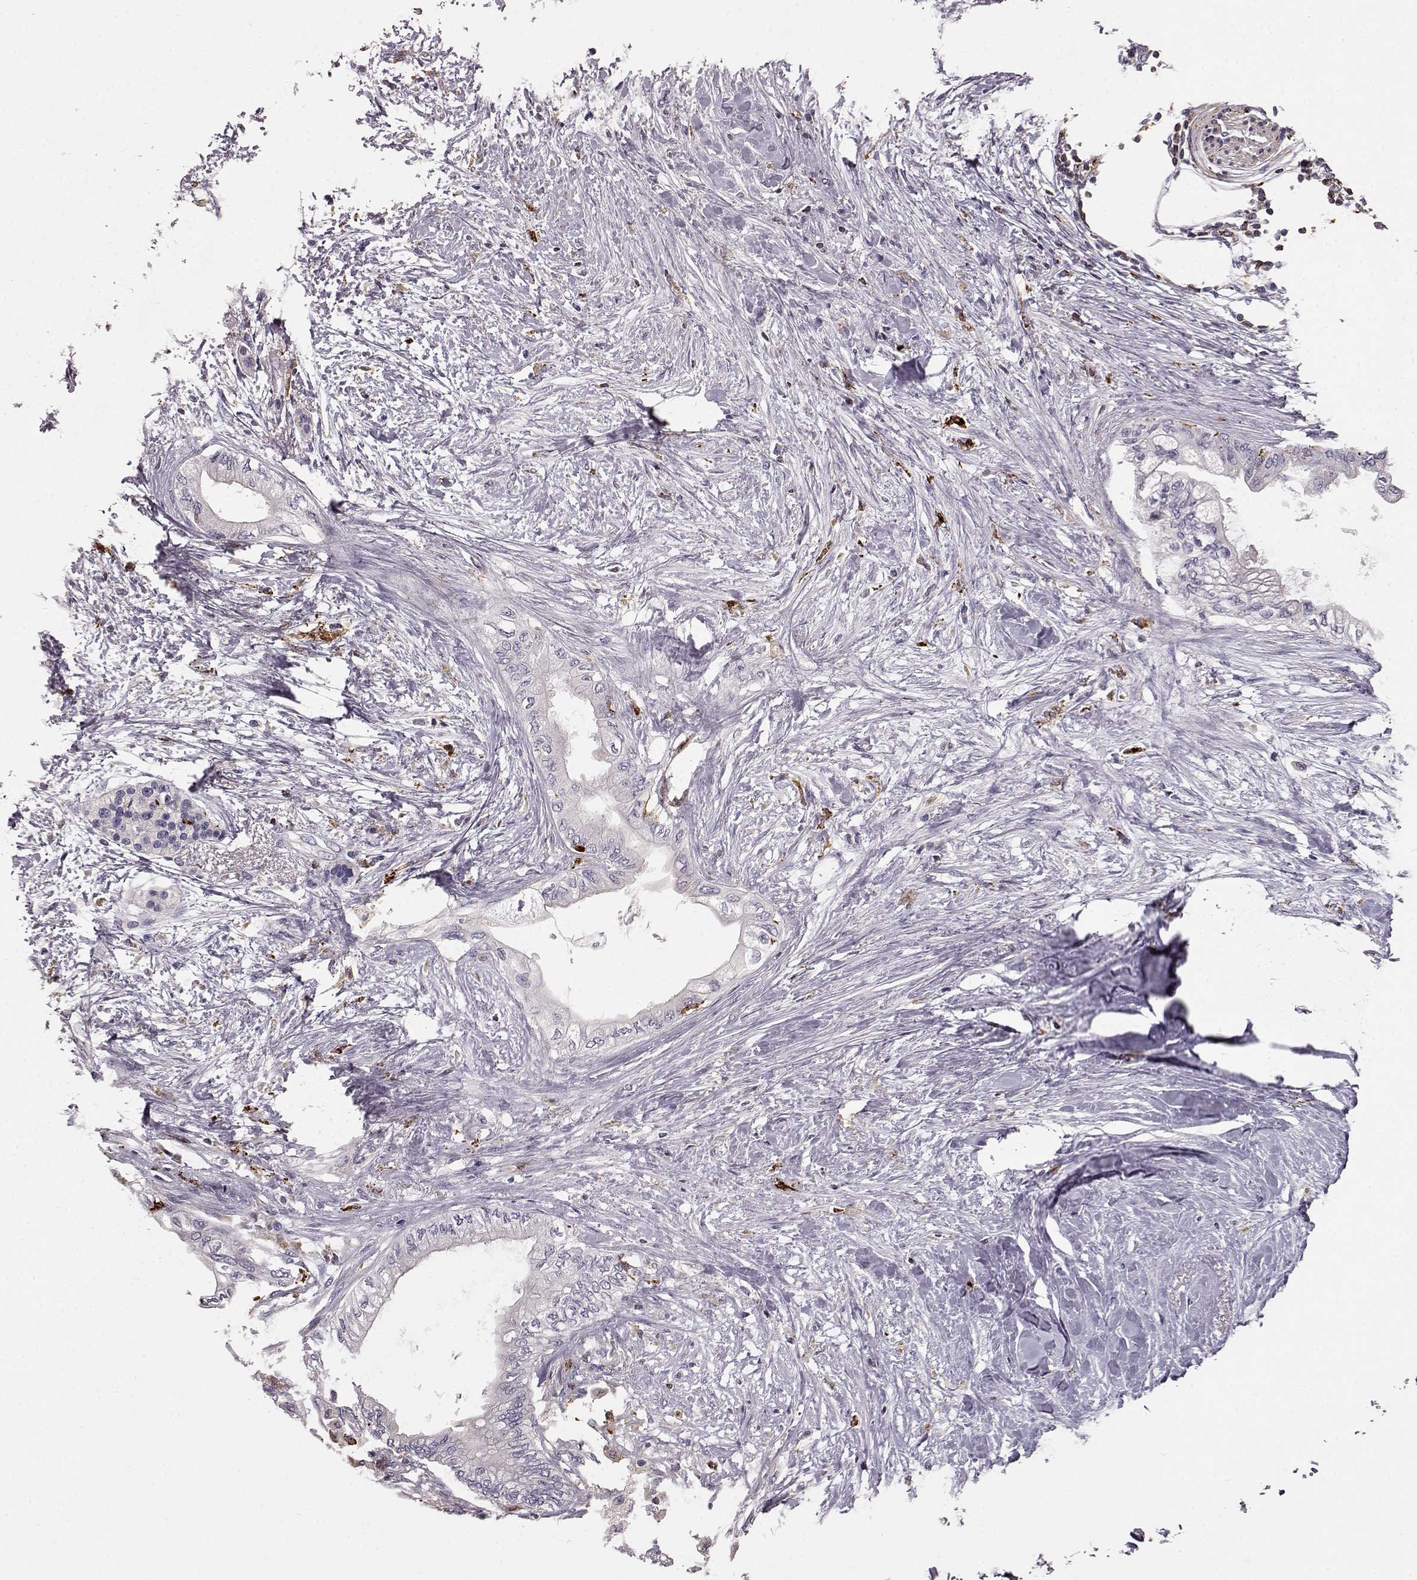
{"staining": {"intensity": "negative", "quantity": "none", "location": "none"}, "tissue": "pancreatic cancer", "cell_type": "Tumor cells", "image_type": "cancer", "snomed": [{"axis": "morphology", "description": "Normal tissue, NOS"}, {"axis": "morphology", "description": "Adenocarcinoma, NOS"}, {"axis": "topography", "description": "Pancreas"}, {"axis": "topography", "description": "Duodenum"}], "caption": "Immunohistochemistry (IHC) of human pancreatic cancer (adenocarcinoma) displays no expression in tumor cells. (DAB immunohistochemistry (IHC) visualized using brightfield microscopy, high magnification).", "gene": "CCNF", "patient": {"sex": "female", "age": 60}}